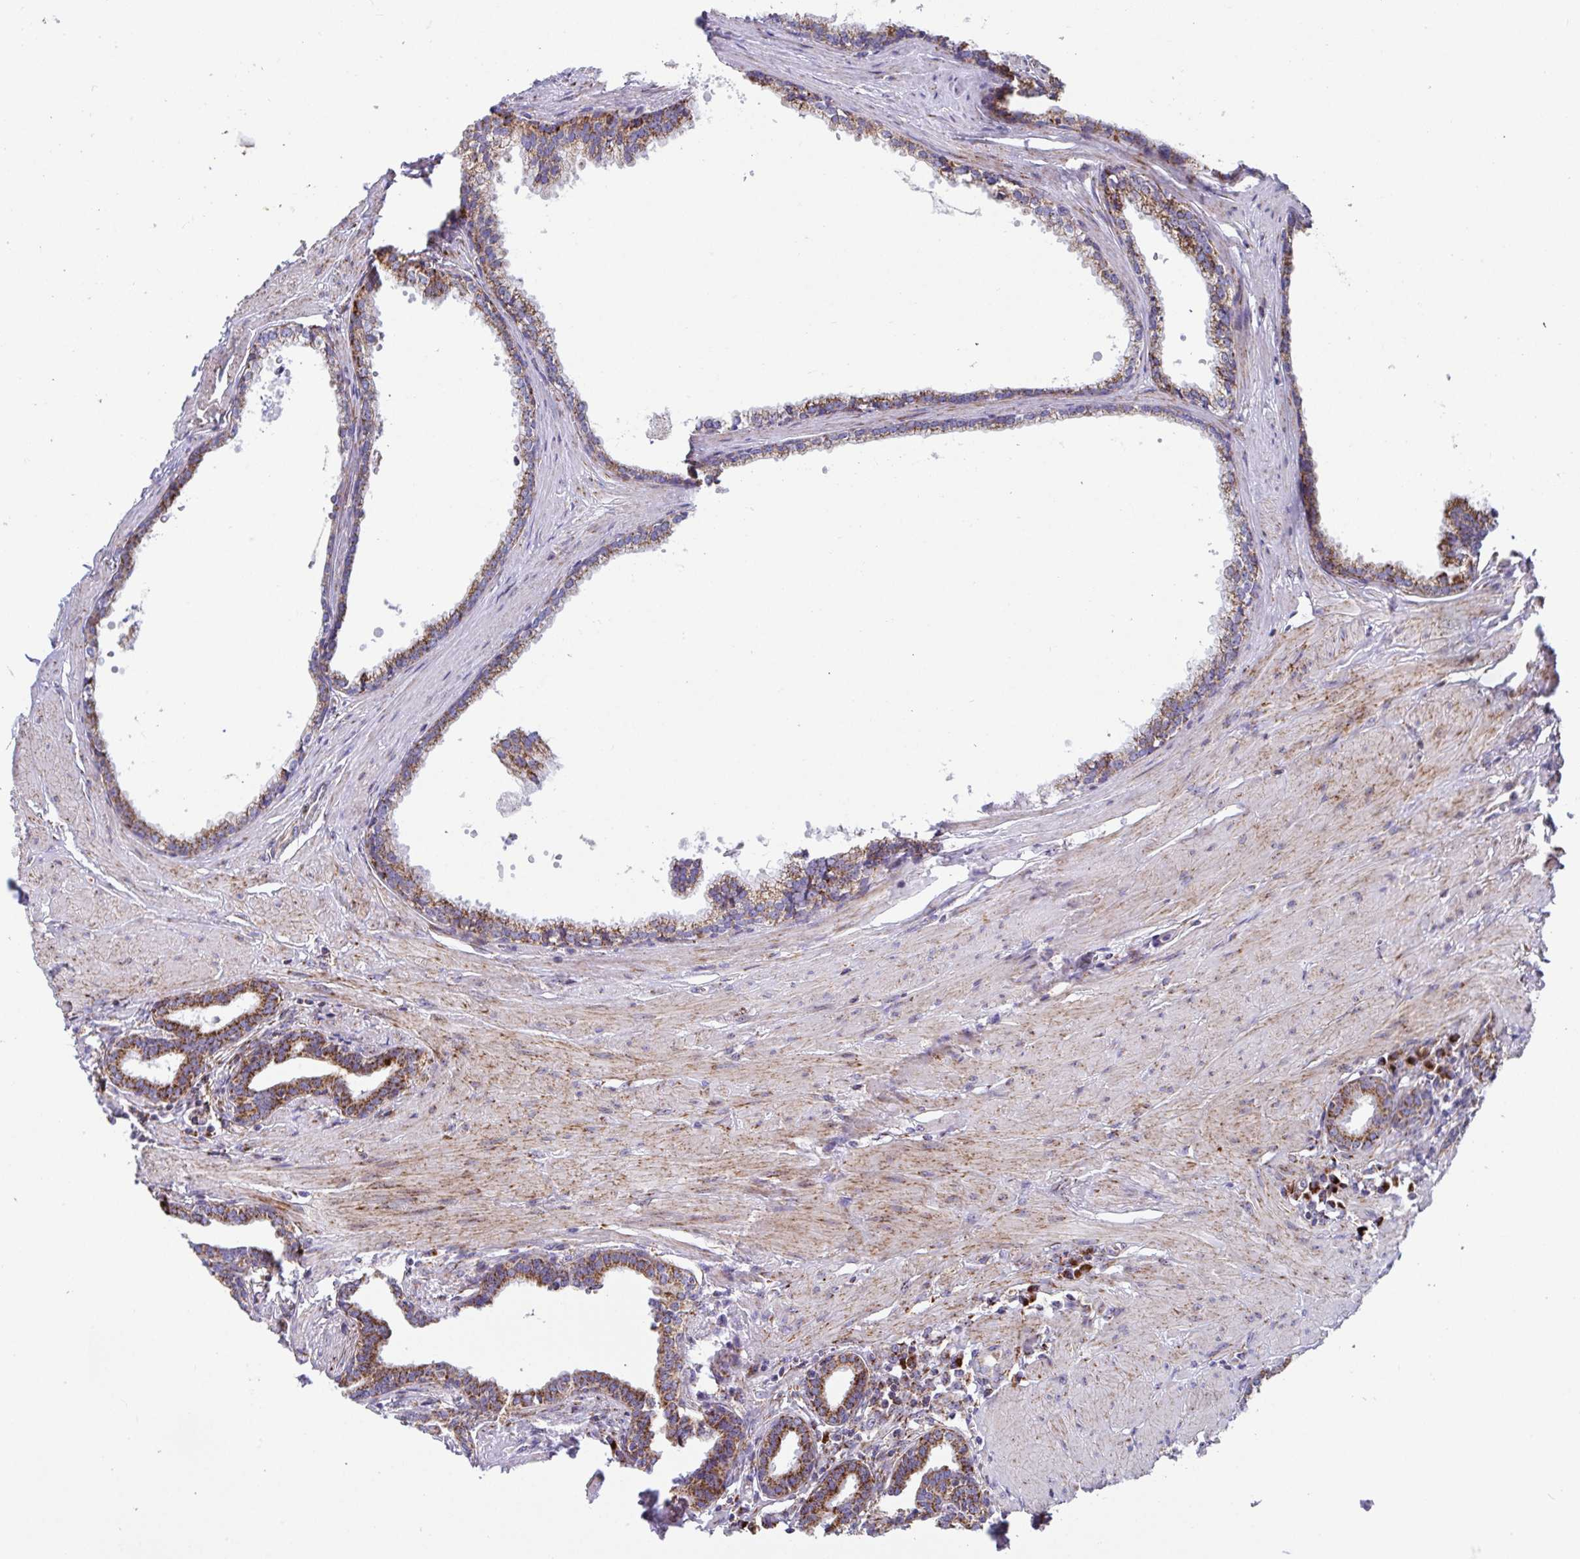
{"staining": {"intensity": "strong", "quantity": ">75%", "location": "cytoplasmic/membranous"}, "tissue": "prostate", "cell_type": "Glandular cells", "image_type": "normal", "snomed": [{"axis": "morphology", "description": "Normal tissue, NOS"}, {"axis": "topography", "description": "Prostate"}, {"axis": "topography", "description": "Peripheral nerve tissue"}], "caption": "Immunohistochemistry micrograph of normal human prostate stained for a protein (brown), which displays high levels of strong cytoplasmic/membranous positivity in about >75% of glandular cells.", "gene": "ATP5MJ", "patient": {"sex": "male", "age": 55}}